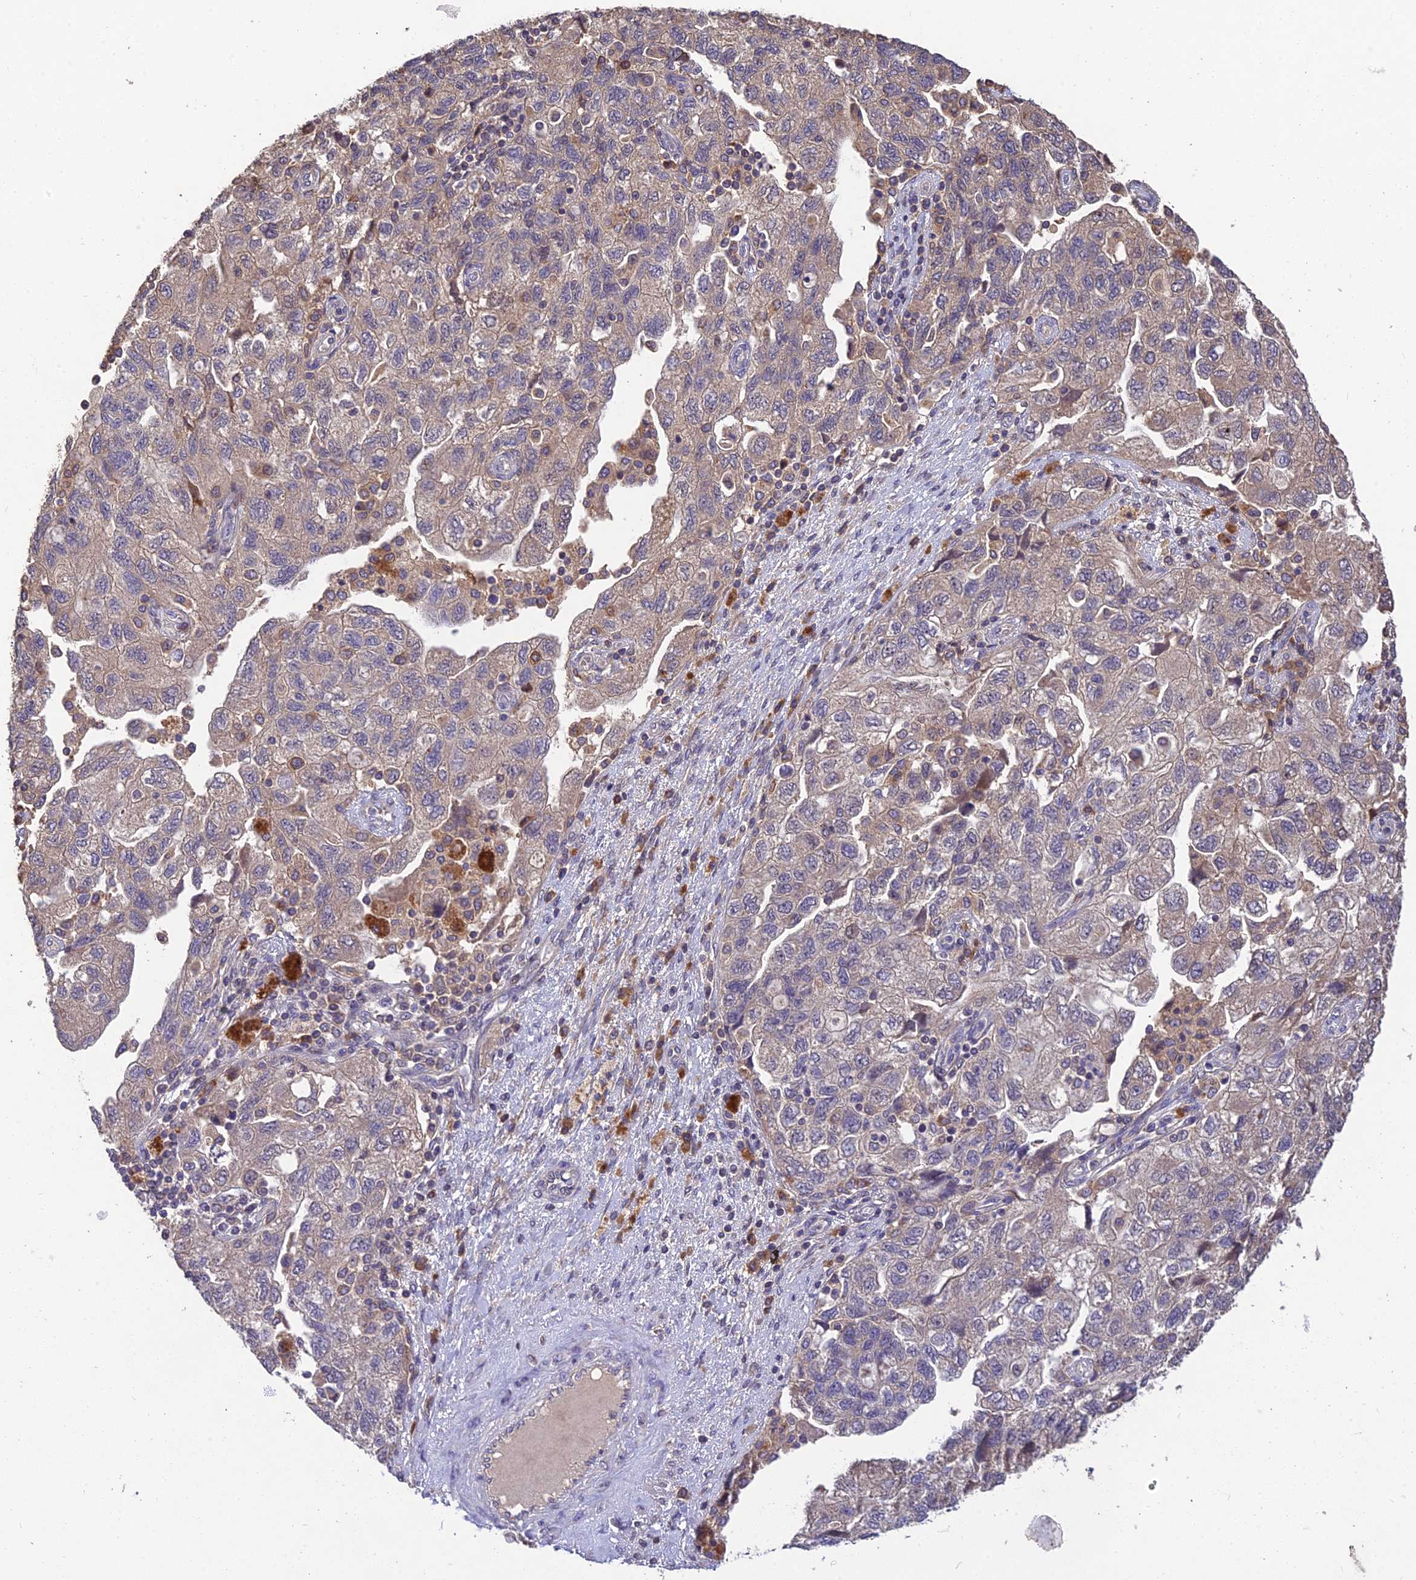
{"staining": {"intensity": "weak", "quantity": "<25%", "location": "cytoplasmic/membranous"}, "tissue": "ovarian cancer", "cell_type": "Tumor cells", "image_type": "cancer", "snomed": [{"axis": "morphology", "description": "Carcinoma, NOS"}, {"axis": "morphology", "description": "Cystadenocarcinoma, serous, NOS"}, {"axis": "topography", "description": "Ovary"}], "caption": "An immunohistochemistry (IHC) histopathology image of serous cystadenocarcinoma (ovarian) is shown. There is no staining in tumor cells of serous cystadenocarcinoma (ovarian).", "gene": "DENND5B", "patient": {"sex": "female", "age": 69}}